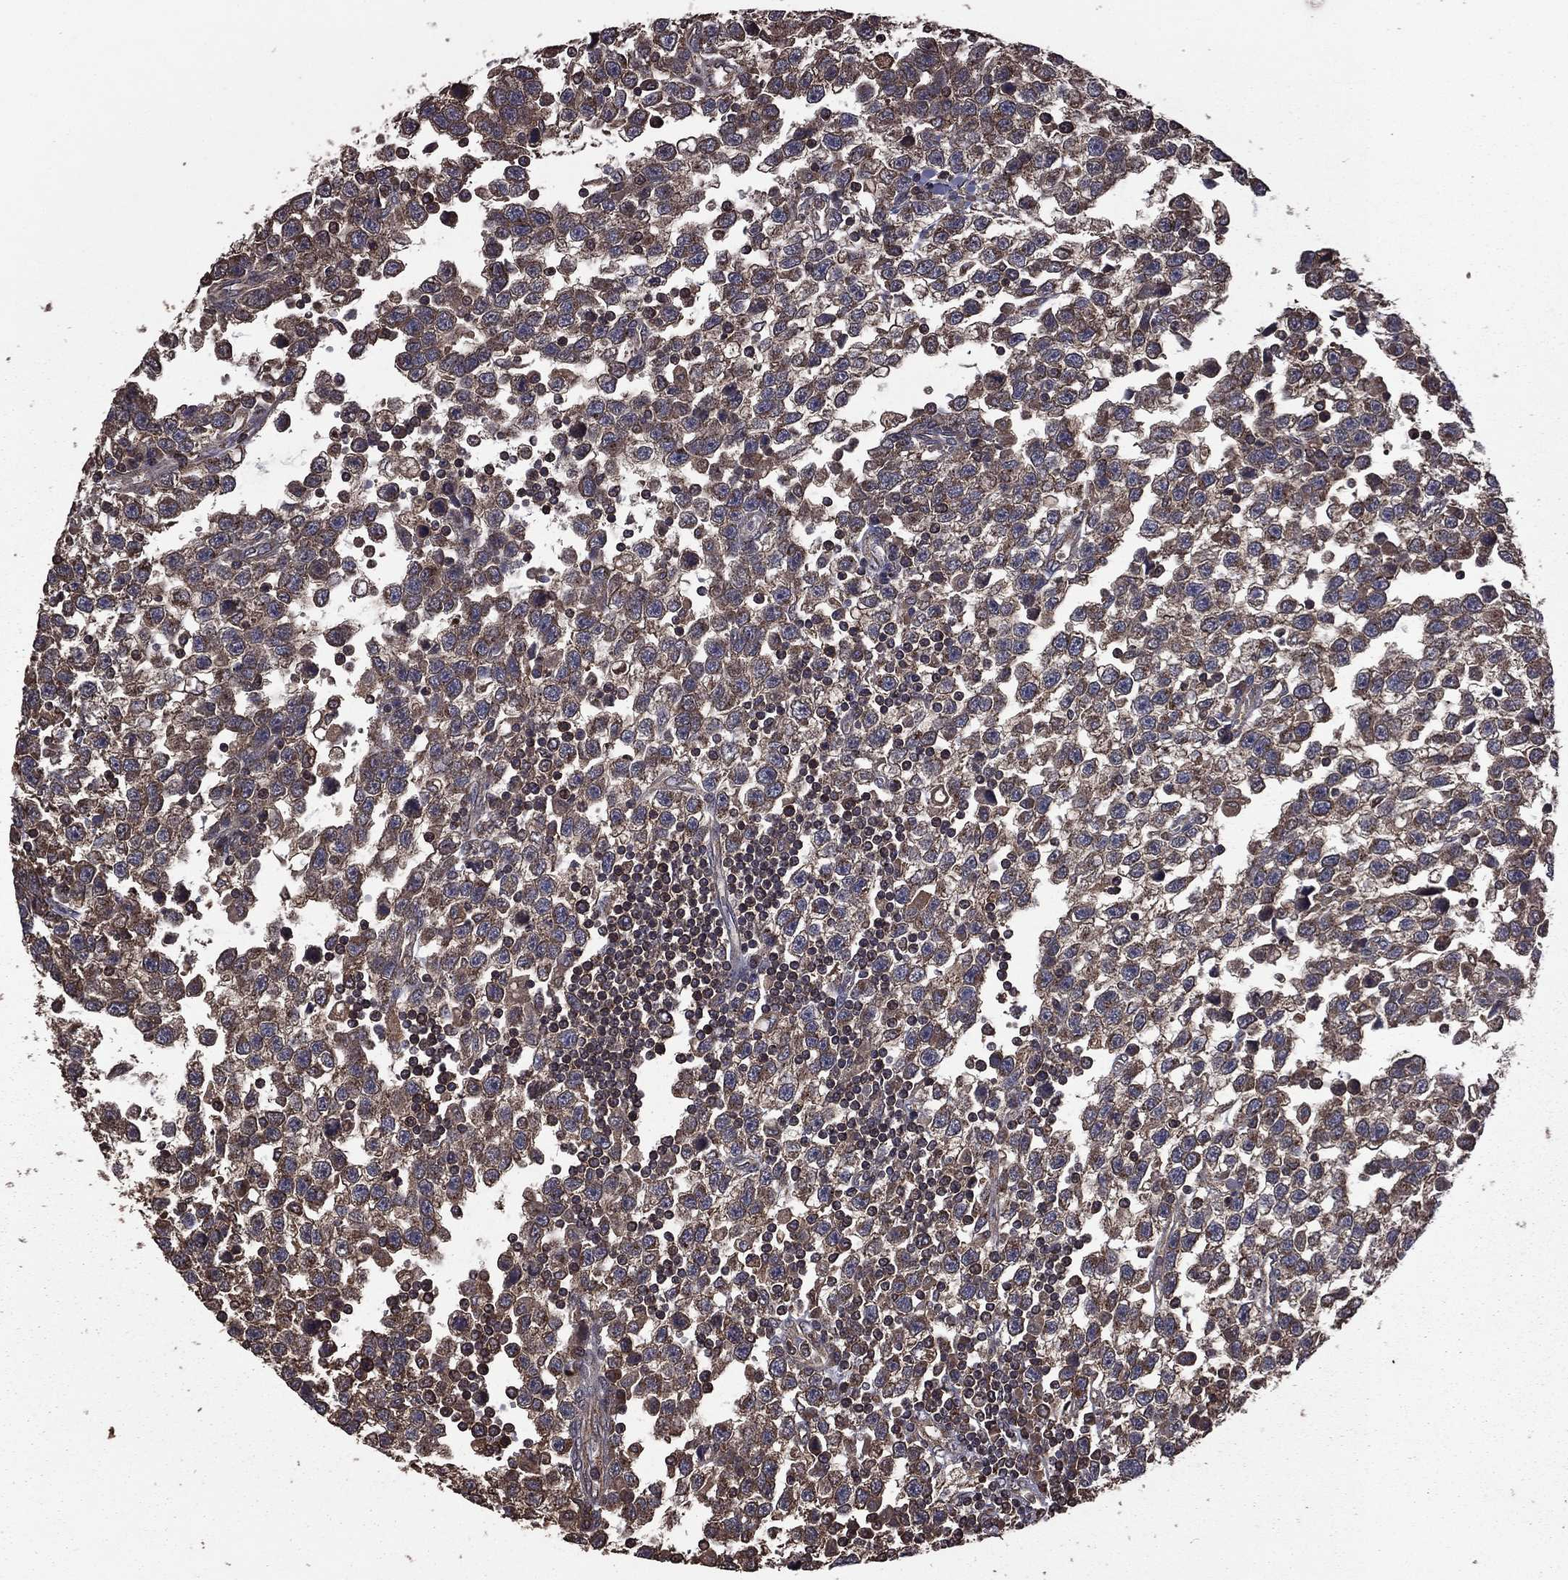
{"staining": {"intensity": "weak", "quantity": "25%-75%", "location": "cytoplasmic/membranous"}, "tissue": "testis cancer", "cell_type": "Tumor cells", "image_type": "cancer", "snomed": [{"axis": "morphology", "description": "Seminoma, NOS"}, {"axis": "topography", "description": "Testis"}], "caption": "Protein analysis of seminoma (testis) tissue displays weak cytoplasmic/membranous expression in approximately 25%-75% of tumor cells.", "gene": "BIRC6", "patient": {"sex": "male", "age": 34}}